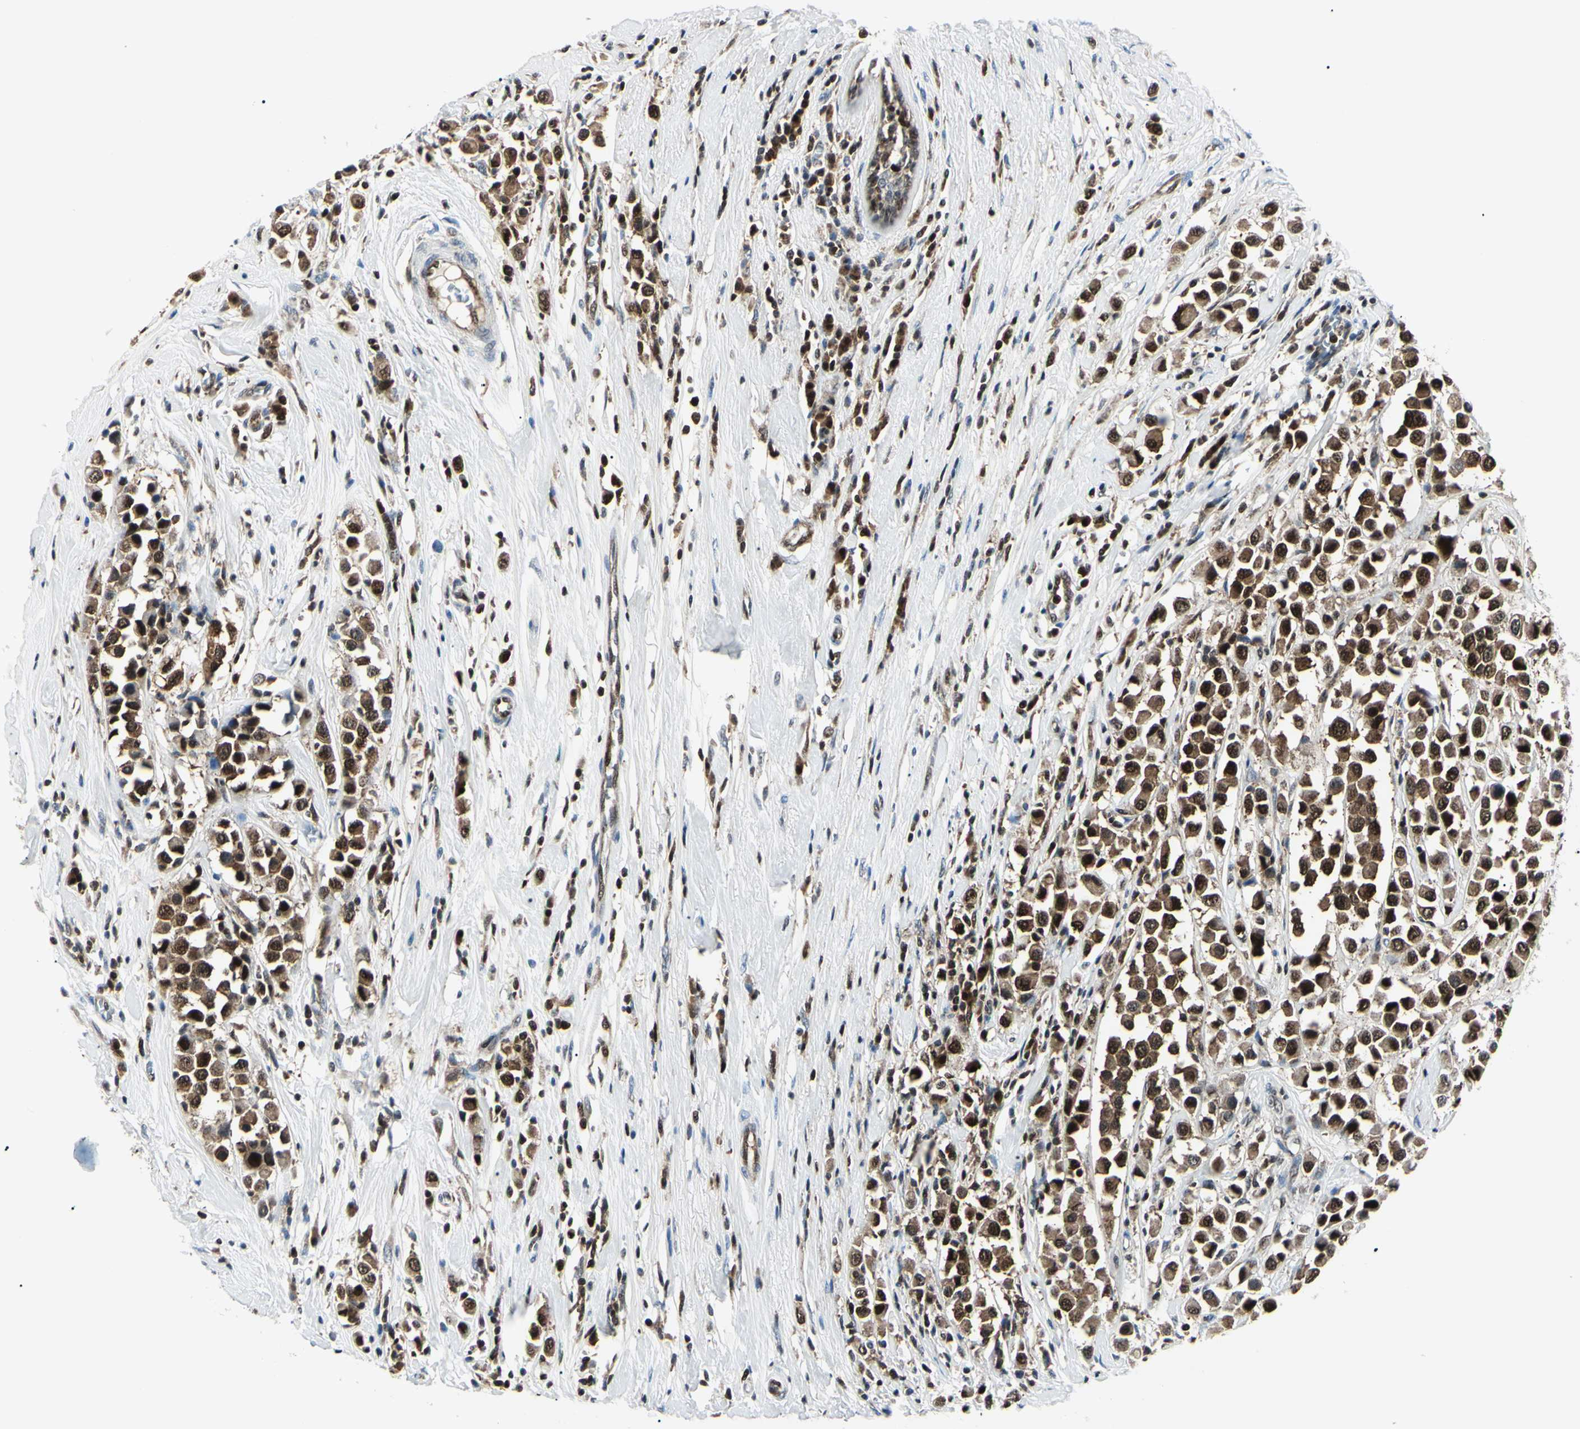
{"staining": {"intensity": "strong", "quantity": ">75%", "location": "cytoplasmic/membranous,nuclear"}, "tissue": "breast cancer", "cell_type": "Tumor cells", "image_type": "cancer", "snomed": [{"axis": "morphology", "description": "Duct carcinoma"}, {"axis": "topography", "description": "Breast"}], "caption": "Brown immunohistochemical staining in infiltrating ductal carcinoma (breast) shows strong cytoplasmic/membranous and nuclear staining in about >75% of tumor cells.", "gene": "PGK1", "patient": {"sex": "female", "age": 61}}